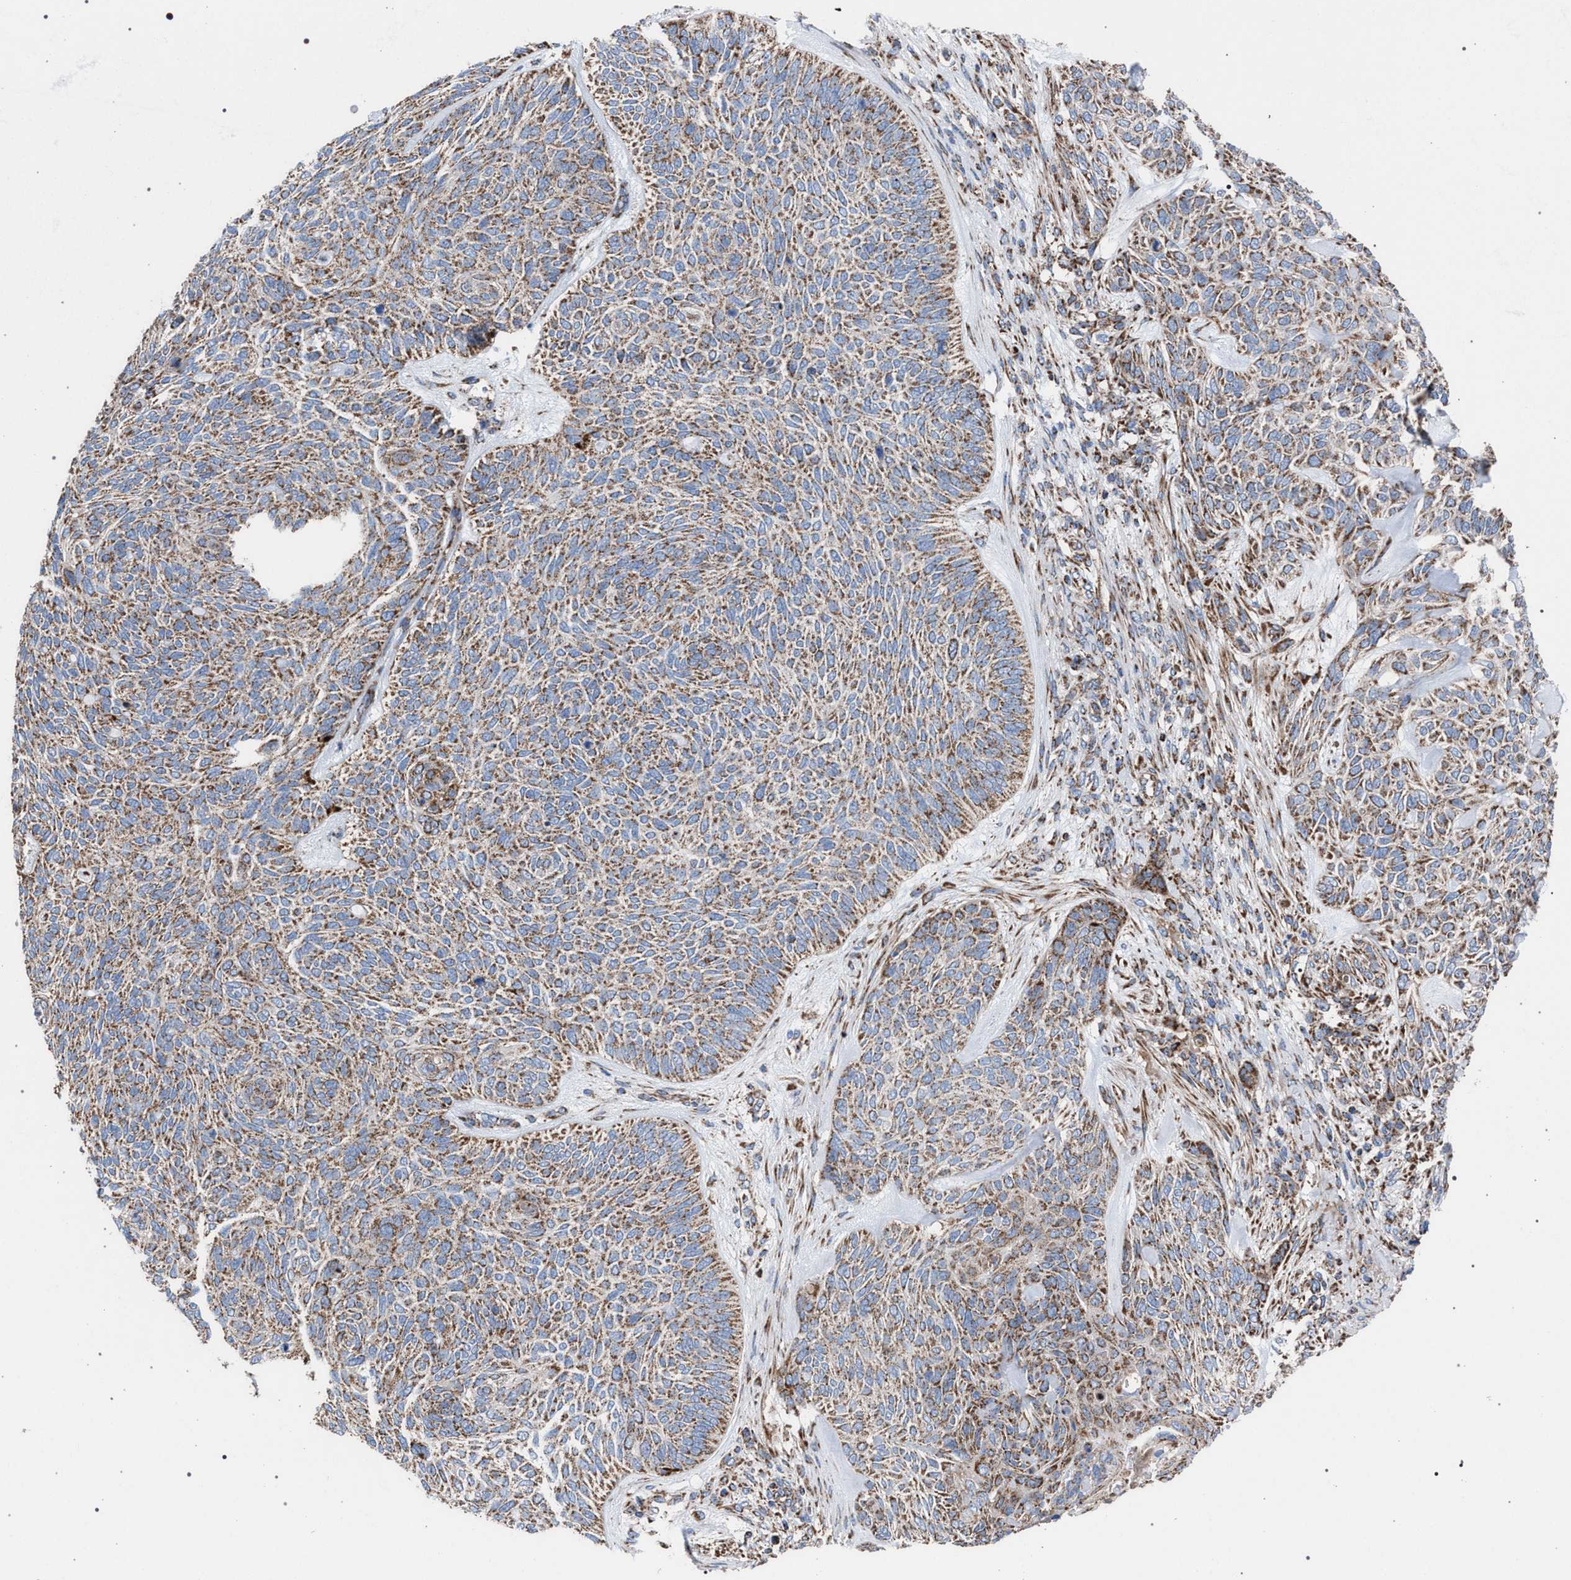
{"staining": {"intensity": "moderate", "quantity": "25%-75%", "location": "cytoplasmic/membranous"}, "tissue": "skin cancer", "cell_type": "Tumor cells", "image_type": "cancer", "snomed": [{"axis": "morphology", "description": "Basal cell carcinoma"}, {"axis": "topography", "description": "Skin"}], "caption": "Skin basal cell carcinoma was stained to show a protein in brown. There is medium levels of moderate cytoplasmic/membranous positivity in approximately 25%-75% of tumor cells.", "gene": "VPS13A", "patient": {"sex": "male", "age": 55}}